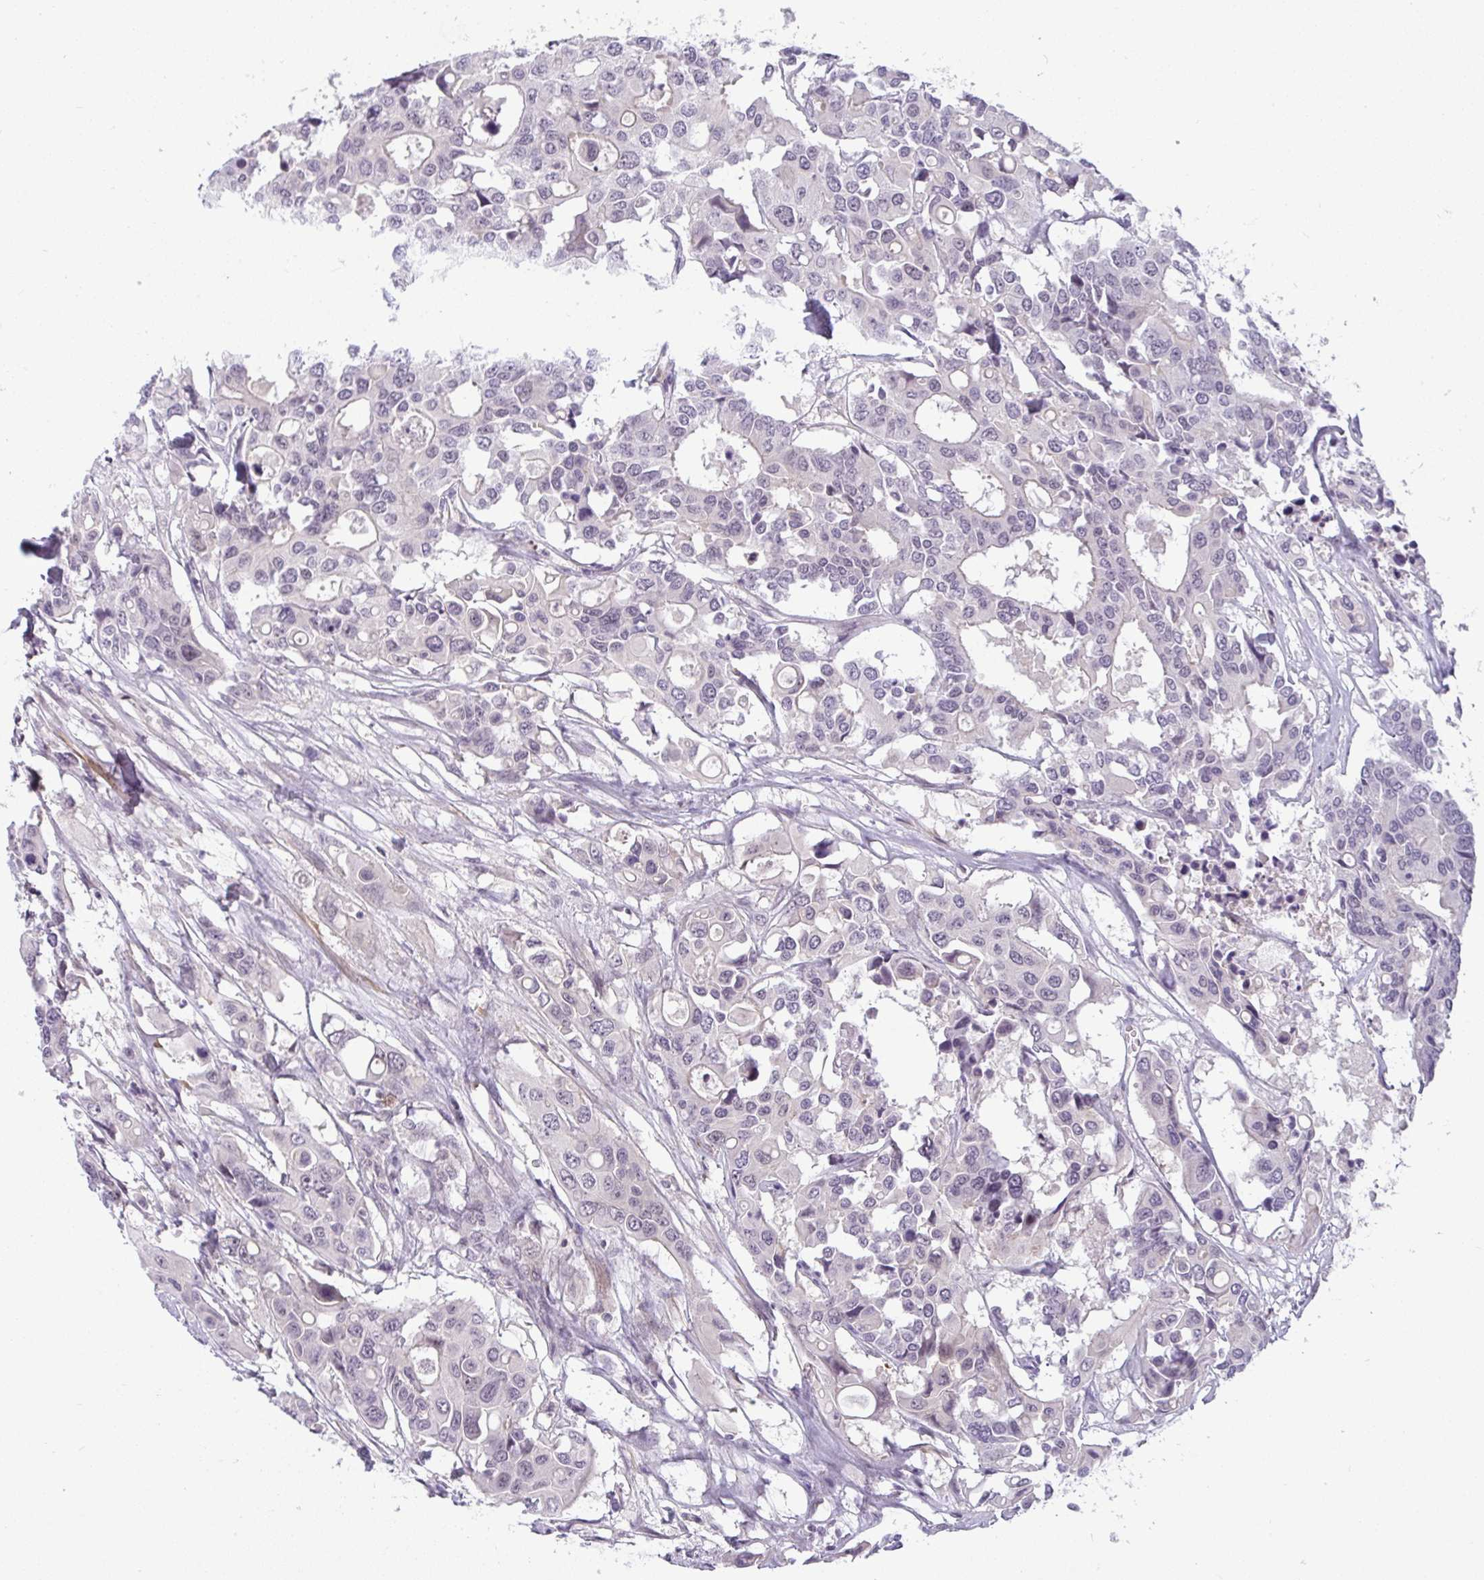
{"staining": {"intensity": "negative", "quantity": "none", "location": "none"}, "tissue": "colorectal cancer", "cell_type": "Tumor cells", "image_type": "cancer", "snomed": [{"axis": "morphology", "description": "Adenocarcinoma, NOS"}, {"axis": "topography", "description": "Colon"}], "caption": "Tumor cells show no significant positivity in colorectal cancer (adenocarcinoma).", "gene": "DZIP1", "patient": {"sex": "male", "age": 77}}